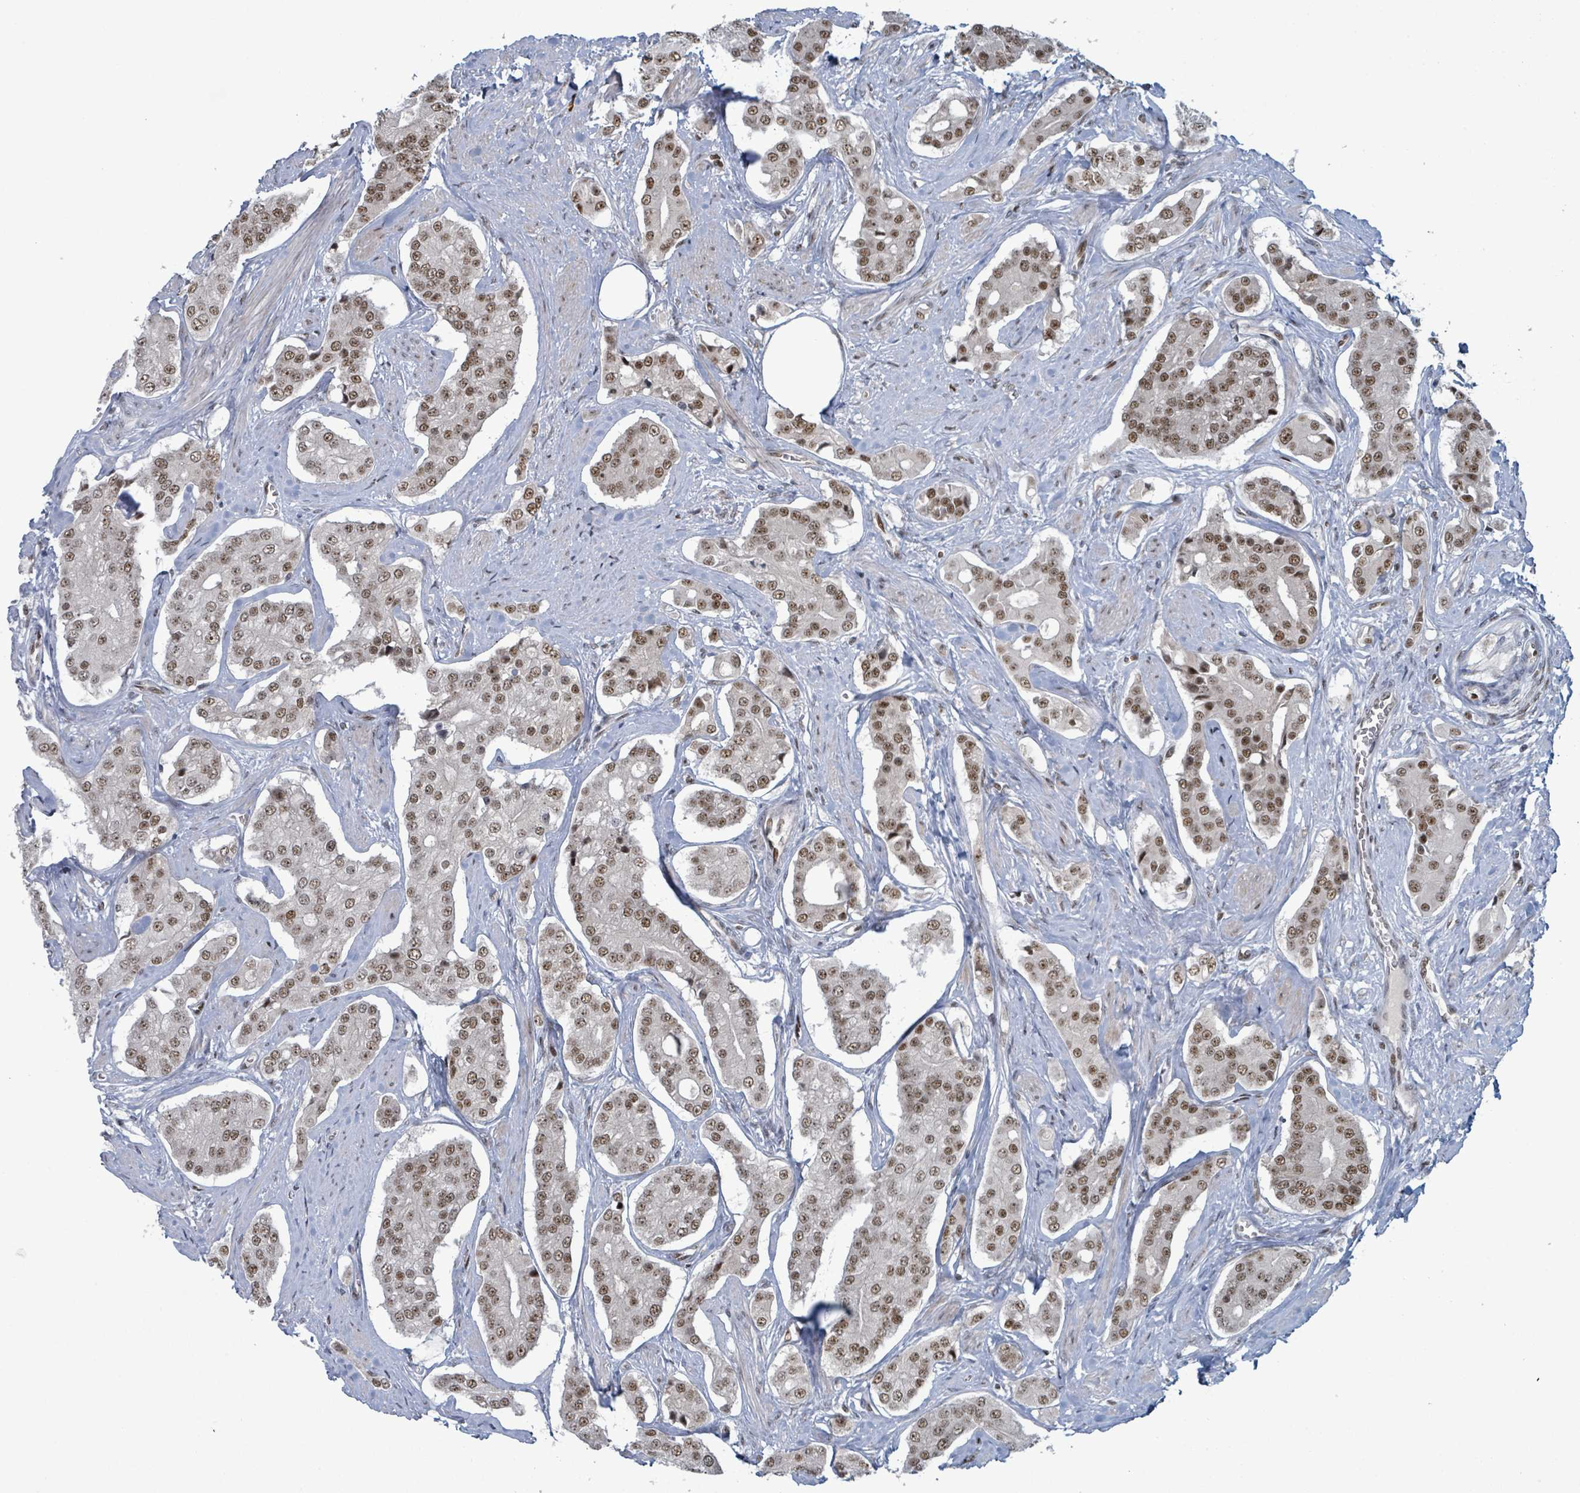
{"staining": {"intensity": "moderate", "quantity": ">75%", "location": "nuclear"}, "tissue": "prostate cancer", "cell_type": "Tumor cells", "image_type": "cancer", "snomed": [{"axis": "morphology", "description": "Adenocarcinoma, High grade"}, {"axis": "topography", "description": "Prostate"}], "caption": "This image reveals immunohistochemistry staining of prostate cancer, with medium moderate nuclear positivity in approximately >75% of tumor cells.", "gene": "KLF3", "patient": {"sex": "male", "age": 71}}